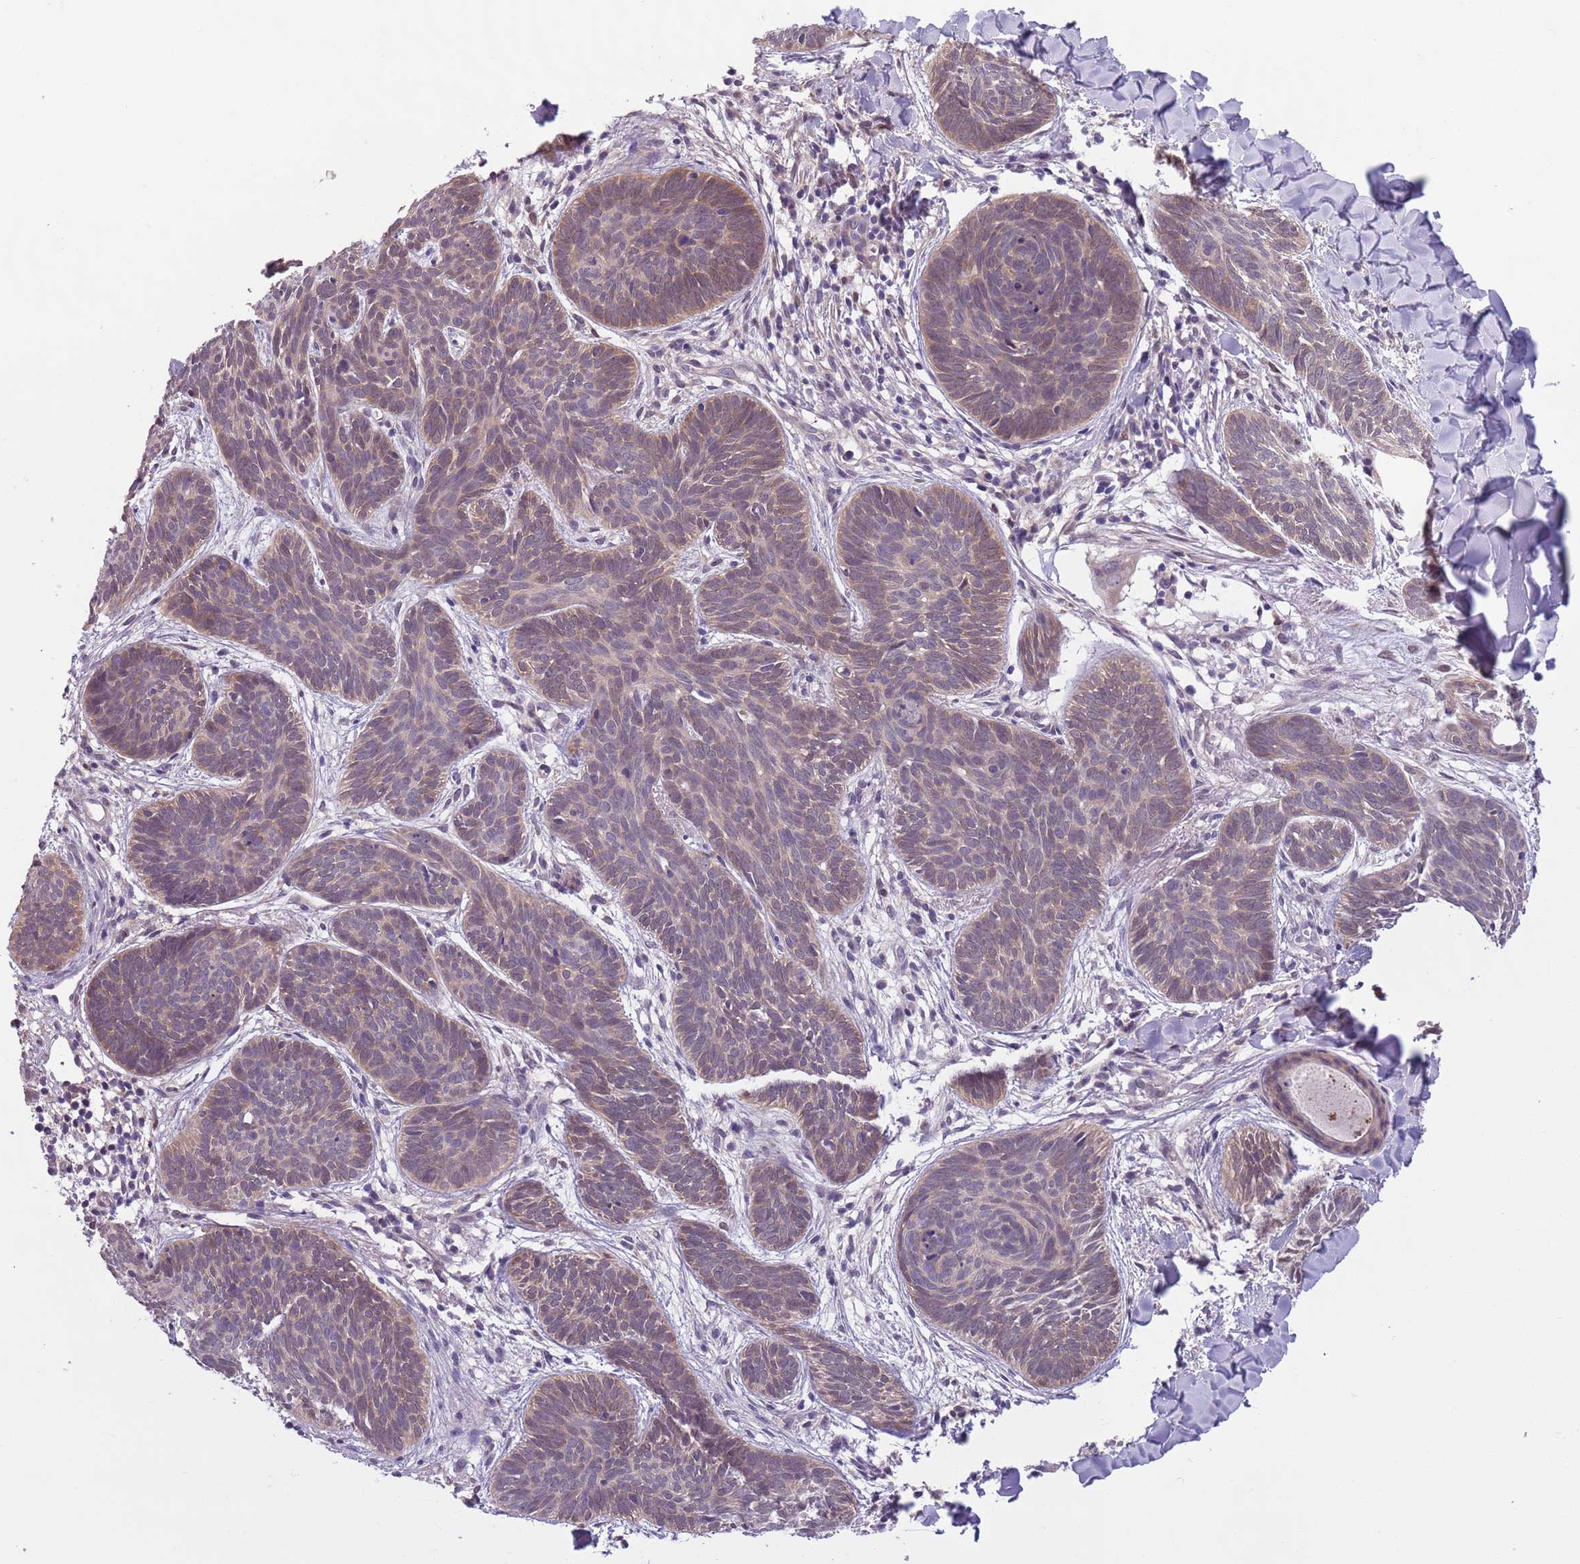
{"staining": {"intensity": "weak", "quantity": "25%-75%", "location": "cytoplasmic/membranous"}, "tissue": "skin cancer", "cell_type": "Tumor cells", "image_type": "cancer", "snomed": [{"axis": "morphology", "description": "Basal cell carcinoma"}, {"axis": "topography", "description": "Skin"}], "caption": "Tumor cells show low levels of weak cytoplasmic/membranous positivity in about 25%-75% of cells in basal cell carcinoma (skin). The staining was performed using DAB (3,3'-diaminobenzidine) to visualize the protein expression in brown, while the nuclei were stained in blue with hematoxylin (Magnification: 20x).", "gene": "ADCY7", "patient": {"sex": "female", "age": 81}}